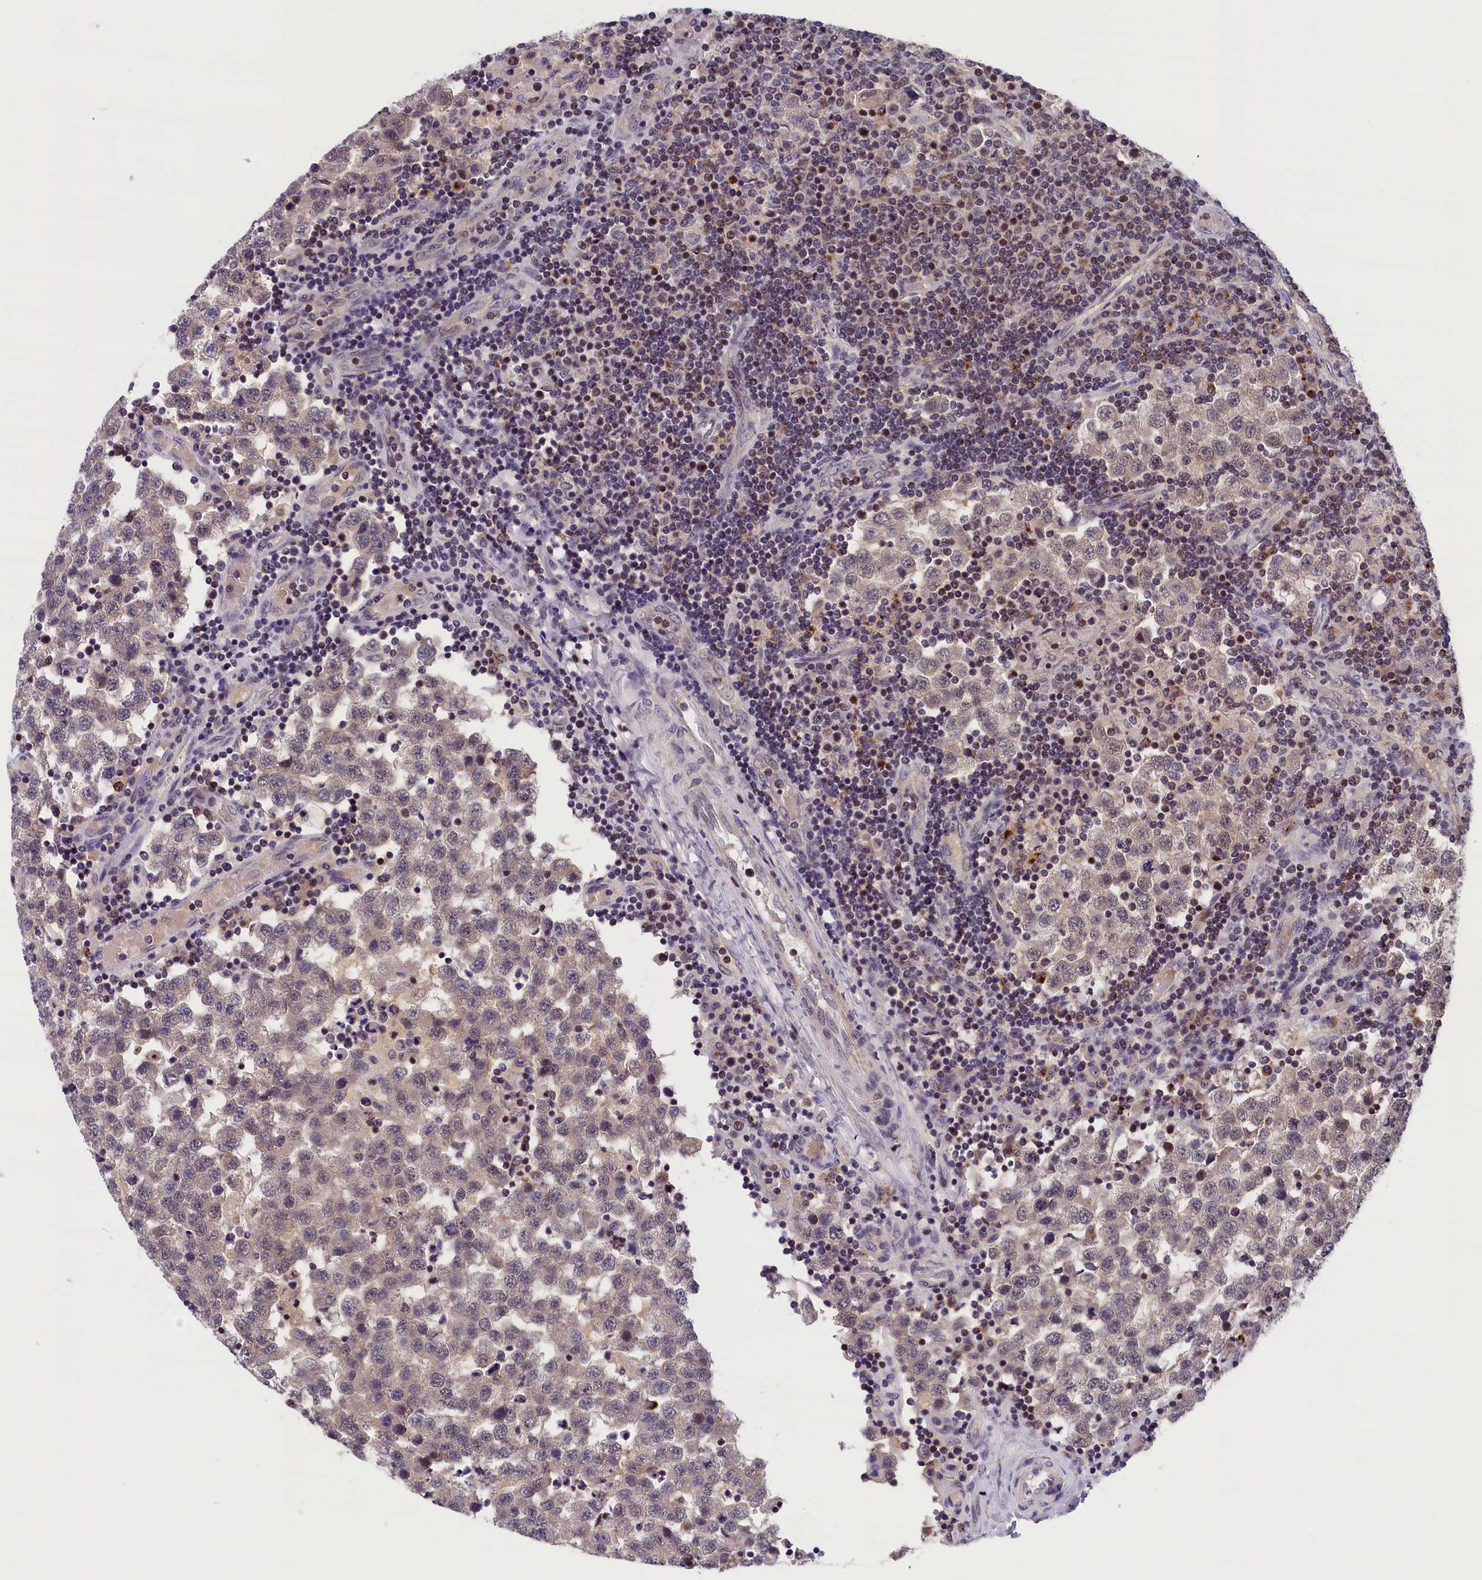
{"staining": {"intensity": "weak", "quantity": "25%-75%", "location": "cytoplasmic/membranous,nuclear"}, "tissue": "testis cancer", "cell_type": "Tumor cells", "image_type": "cancer", "snomed": [{"axis": "morphology", "description": "Seminoma, NOS"}, {"axis": "topography", "description": "Testis"}], "caption": "Immunohistochemical staining of testis seminoma reveals low levels of weak cytoplasmic/membranous and nuclear positivity in approximately 25%-75% of tumor cells. The staining was performed using DAB (3,3'-diaminobenzidine), with brown indicating positive protein expression. Nuclei are stained blue with hematoxylin.", "gene": "KCNK6", "patient": {"sex": "male", "age": 34}}